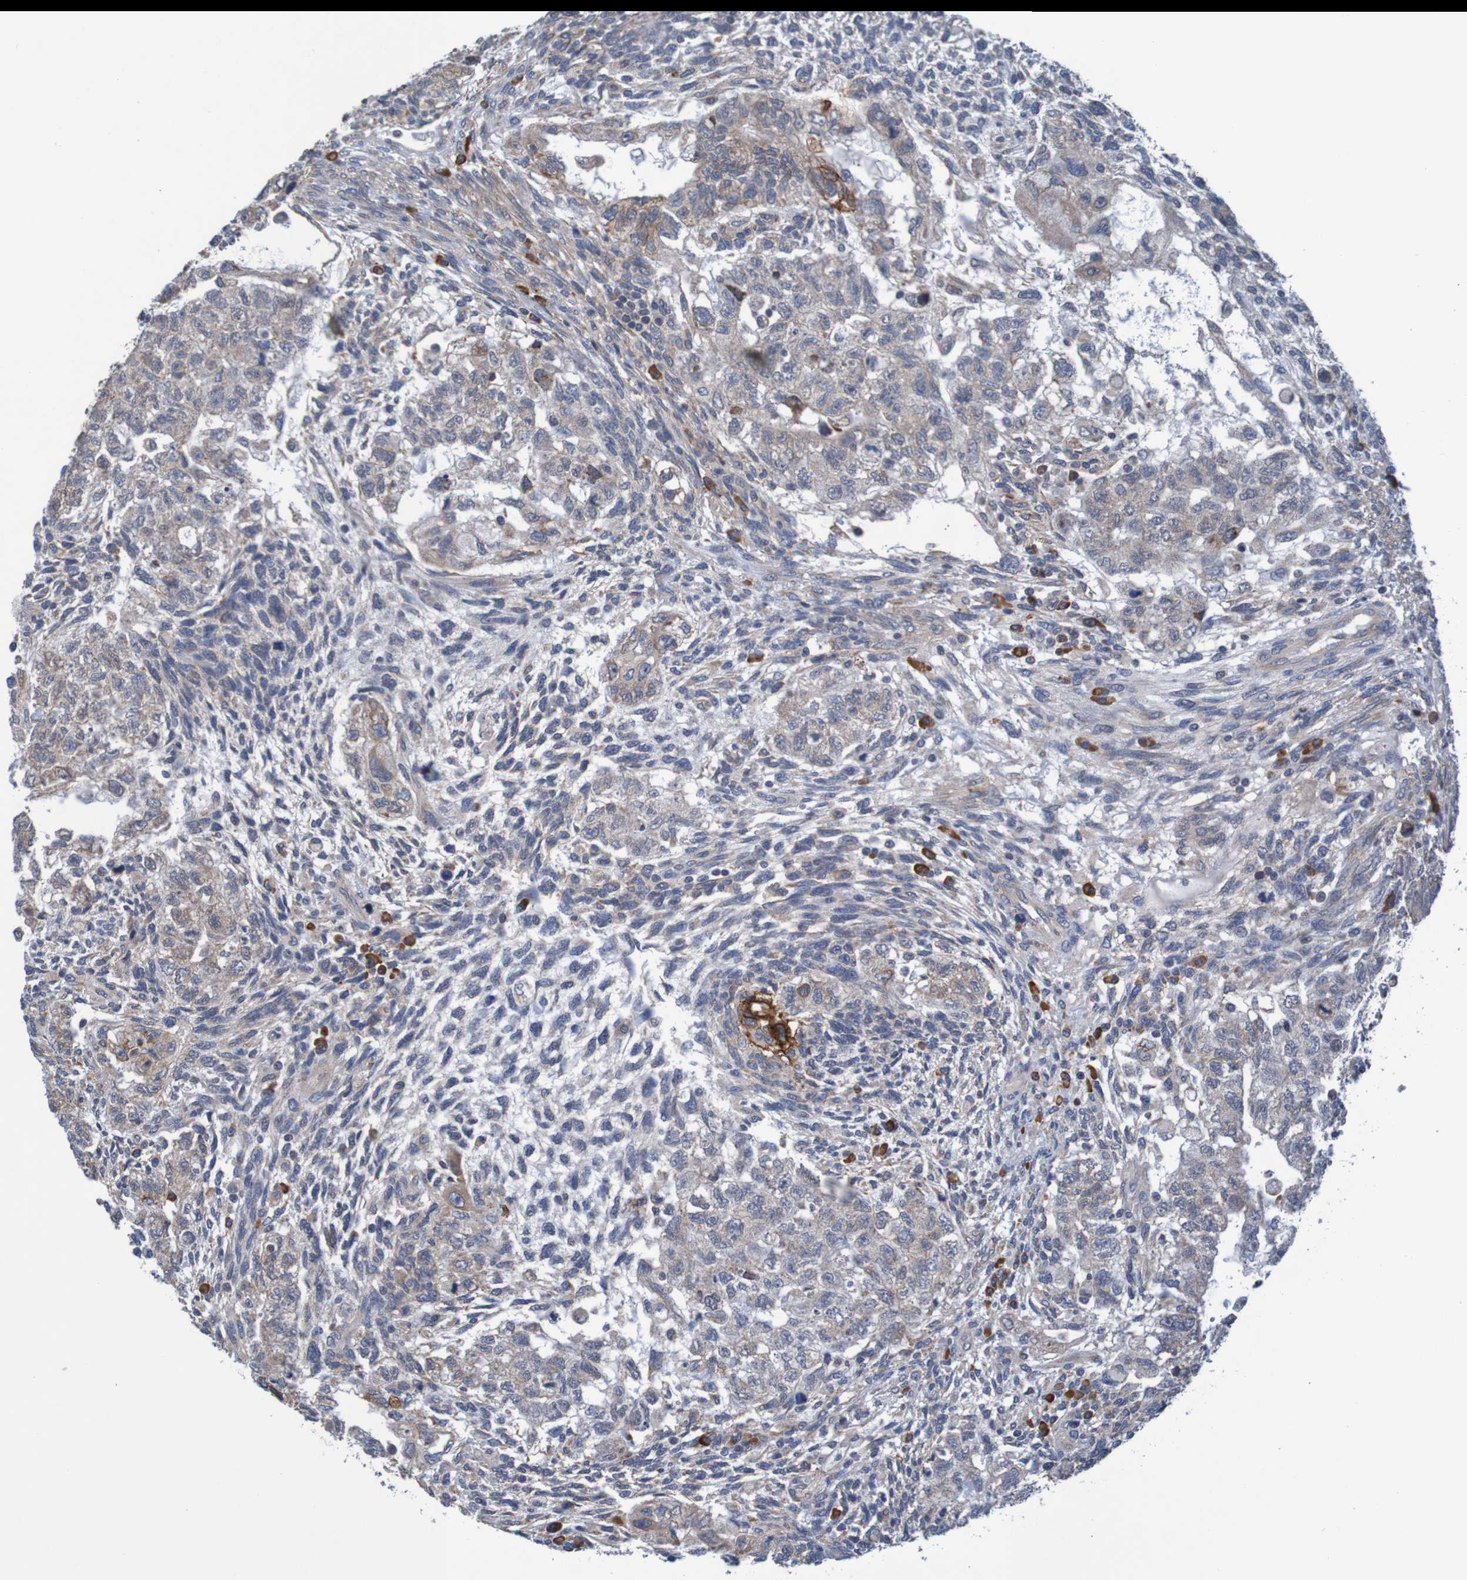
{"staining": {"intensity": "strong", "quantity": "<25%", "location": "cytoplasmic/membranous"}, "tissue": "testis cancer", "cell_type": "Tumor cells", "image_type": "cancer", "snomed": [{"axis": "morphology", "description": "Normal tissue, NOS"}, {"axis": "morphology", "description": "Carcinoma, Embryonal, NOS"}, {"axis": "topography", "description": "Testis"}], "caption": "Approximately <25% of tumor cells in testis cancer reveal strong cytoplasmic/membranous protein expression as visualized by brown immunohistochemical staining.", "gene": "CLDN18", "patient": {"sex": "male", "age": 36}}